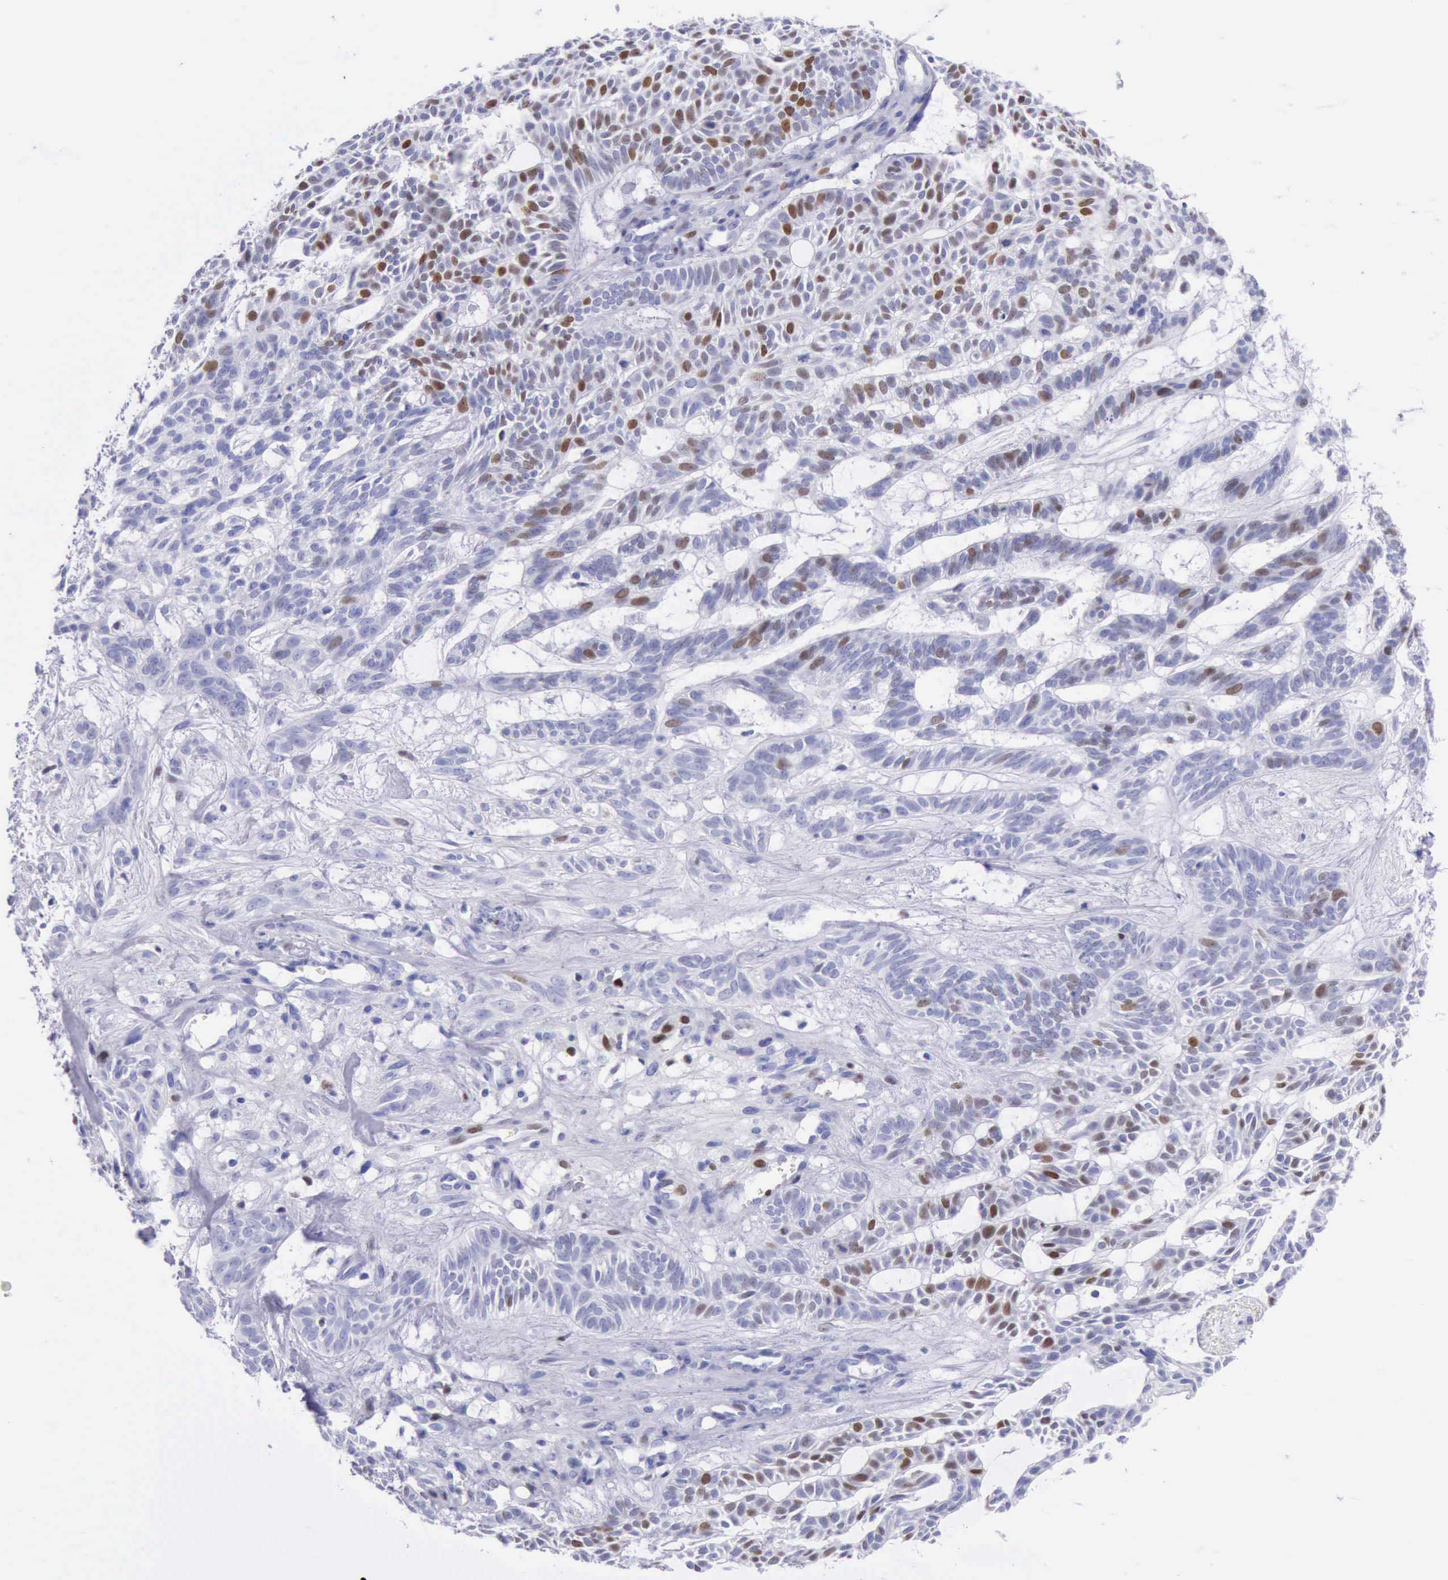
{"staining": {"intensity": "moderate", "quantity": "25%-75%", "location": "nuclear"}, "tissue": "skin cancer", "cell_type": "Tumor cells", "image_type": "cancer", "snomed": [{"axis": "morphology", "description": "Basal cell carcinoma"}, {"axis": "topography", "description": "Skin"}], "caption": "This histopathology image exhibits immunohistochemistry (IHC) staining of skin cancer, with medium moderate nuclear expression in about 25%-75% of tumor cells.", "gene": "MCM2", "patient": {"sex": "male", "age": 75}}